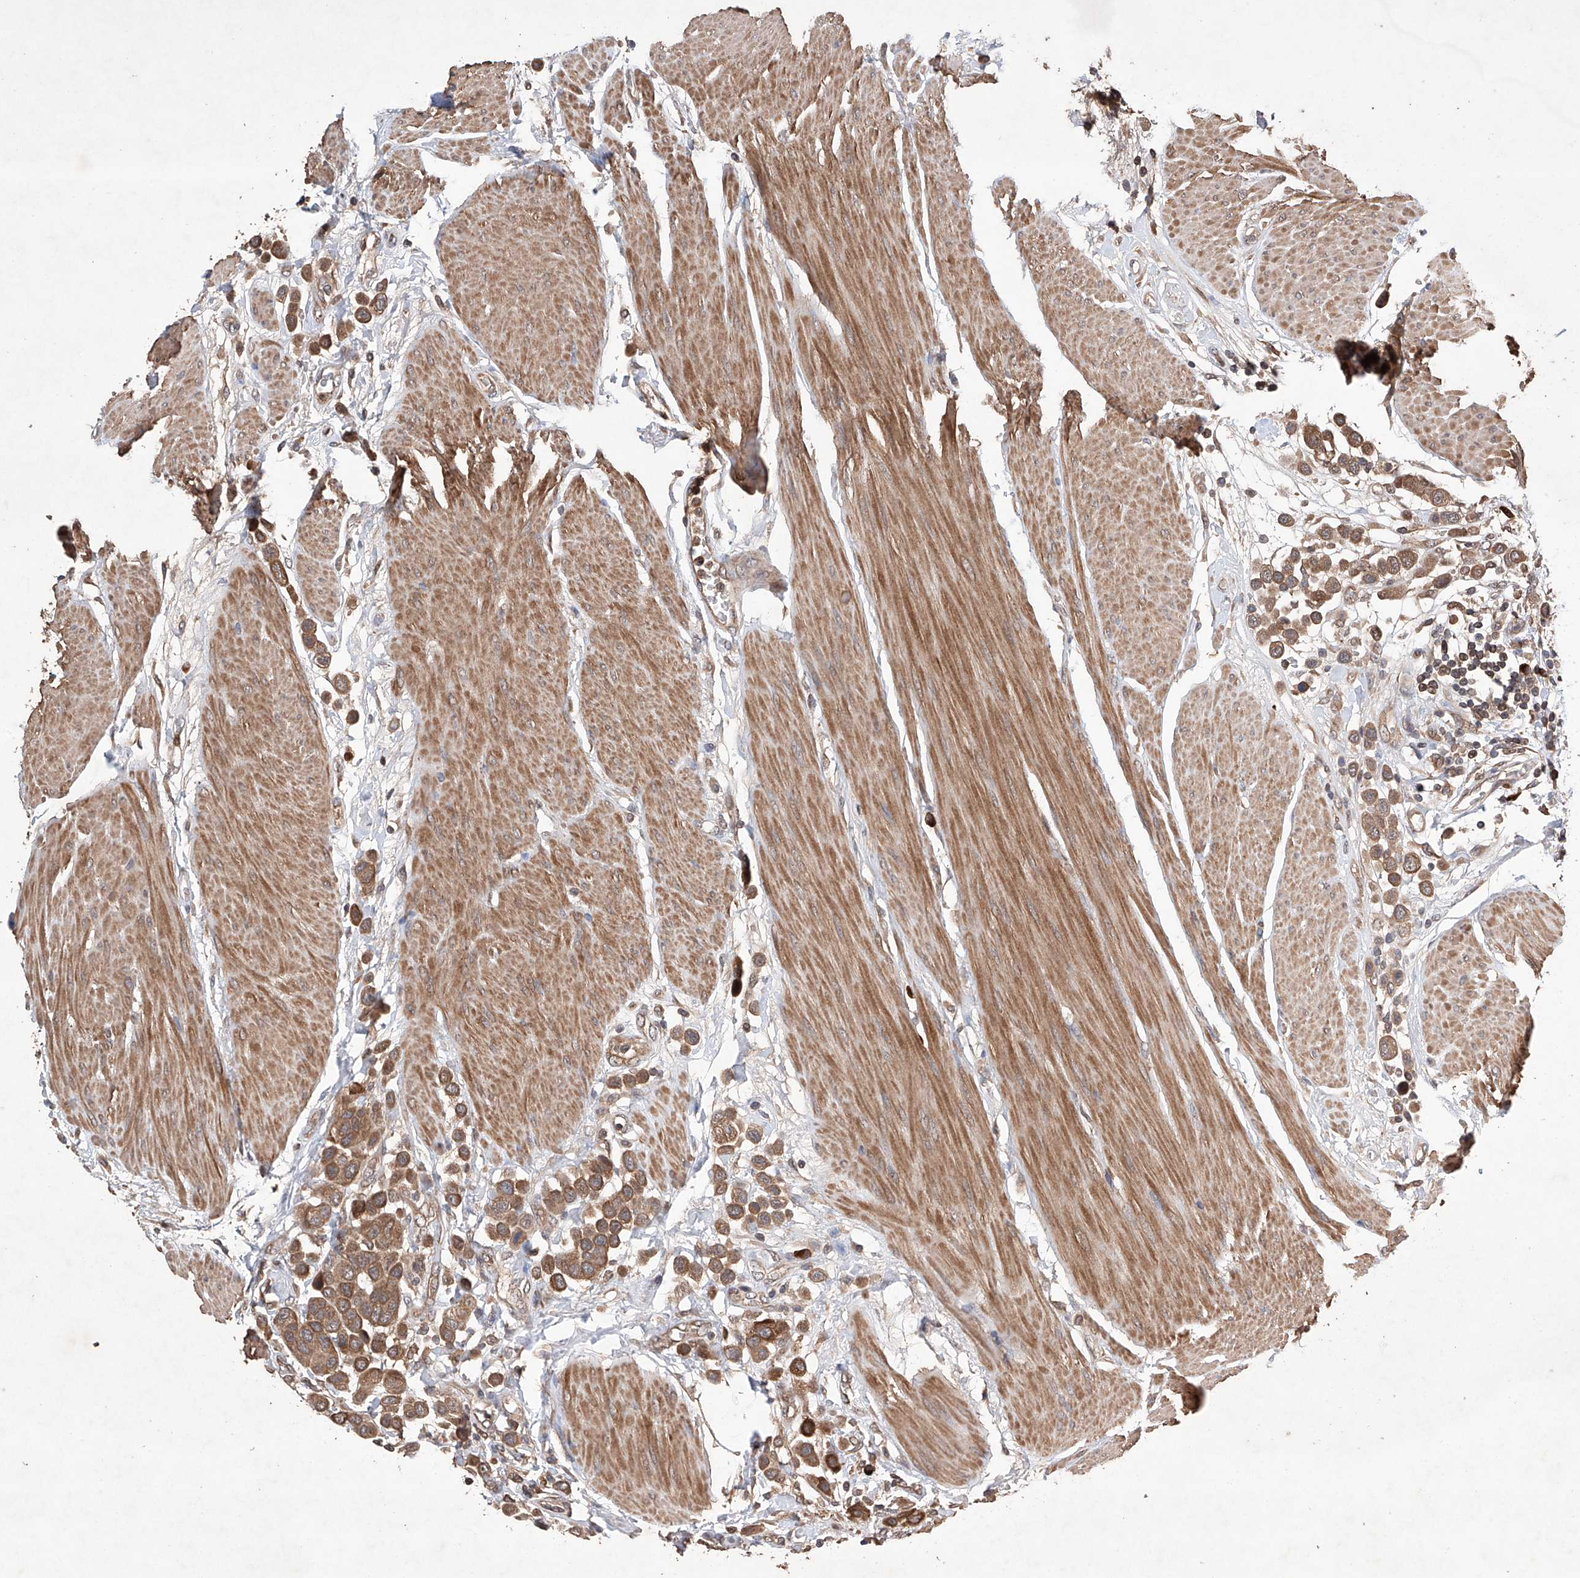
{"staining": {"intensity": "moderate", "quantity": ">75%", "location": "cytoplasmic/membranous"}, "tissue": "urothelial cancer", "cell_type": "Tumor cells", "image_type": "cancer", "snomed": [{"axis": "morphology", "description": "Urothelial carcinoma, High grade"}, {"axis": "topography", "description": "Urinary bladder"}], "caption": "High-magnification brightfield microscopy of urothelial cancer stained with DAB (3,3'-diaminobenzidine) (brown) and counterstained with hematoxylin (blue). tumor cells exhibit moderate cytoplasmic/membranous expression is seen in about>75% of cells. Using DAB (brown) and hematoxylin (blue) stains, captured at high magnification using brightfield microscopy.", "gene": "LURAP1", "patient": {"sex": "male", "age": 50}}